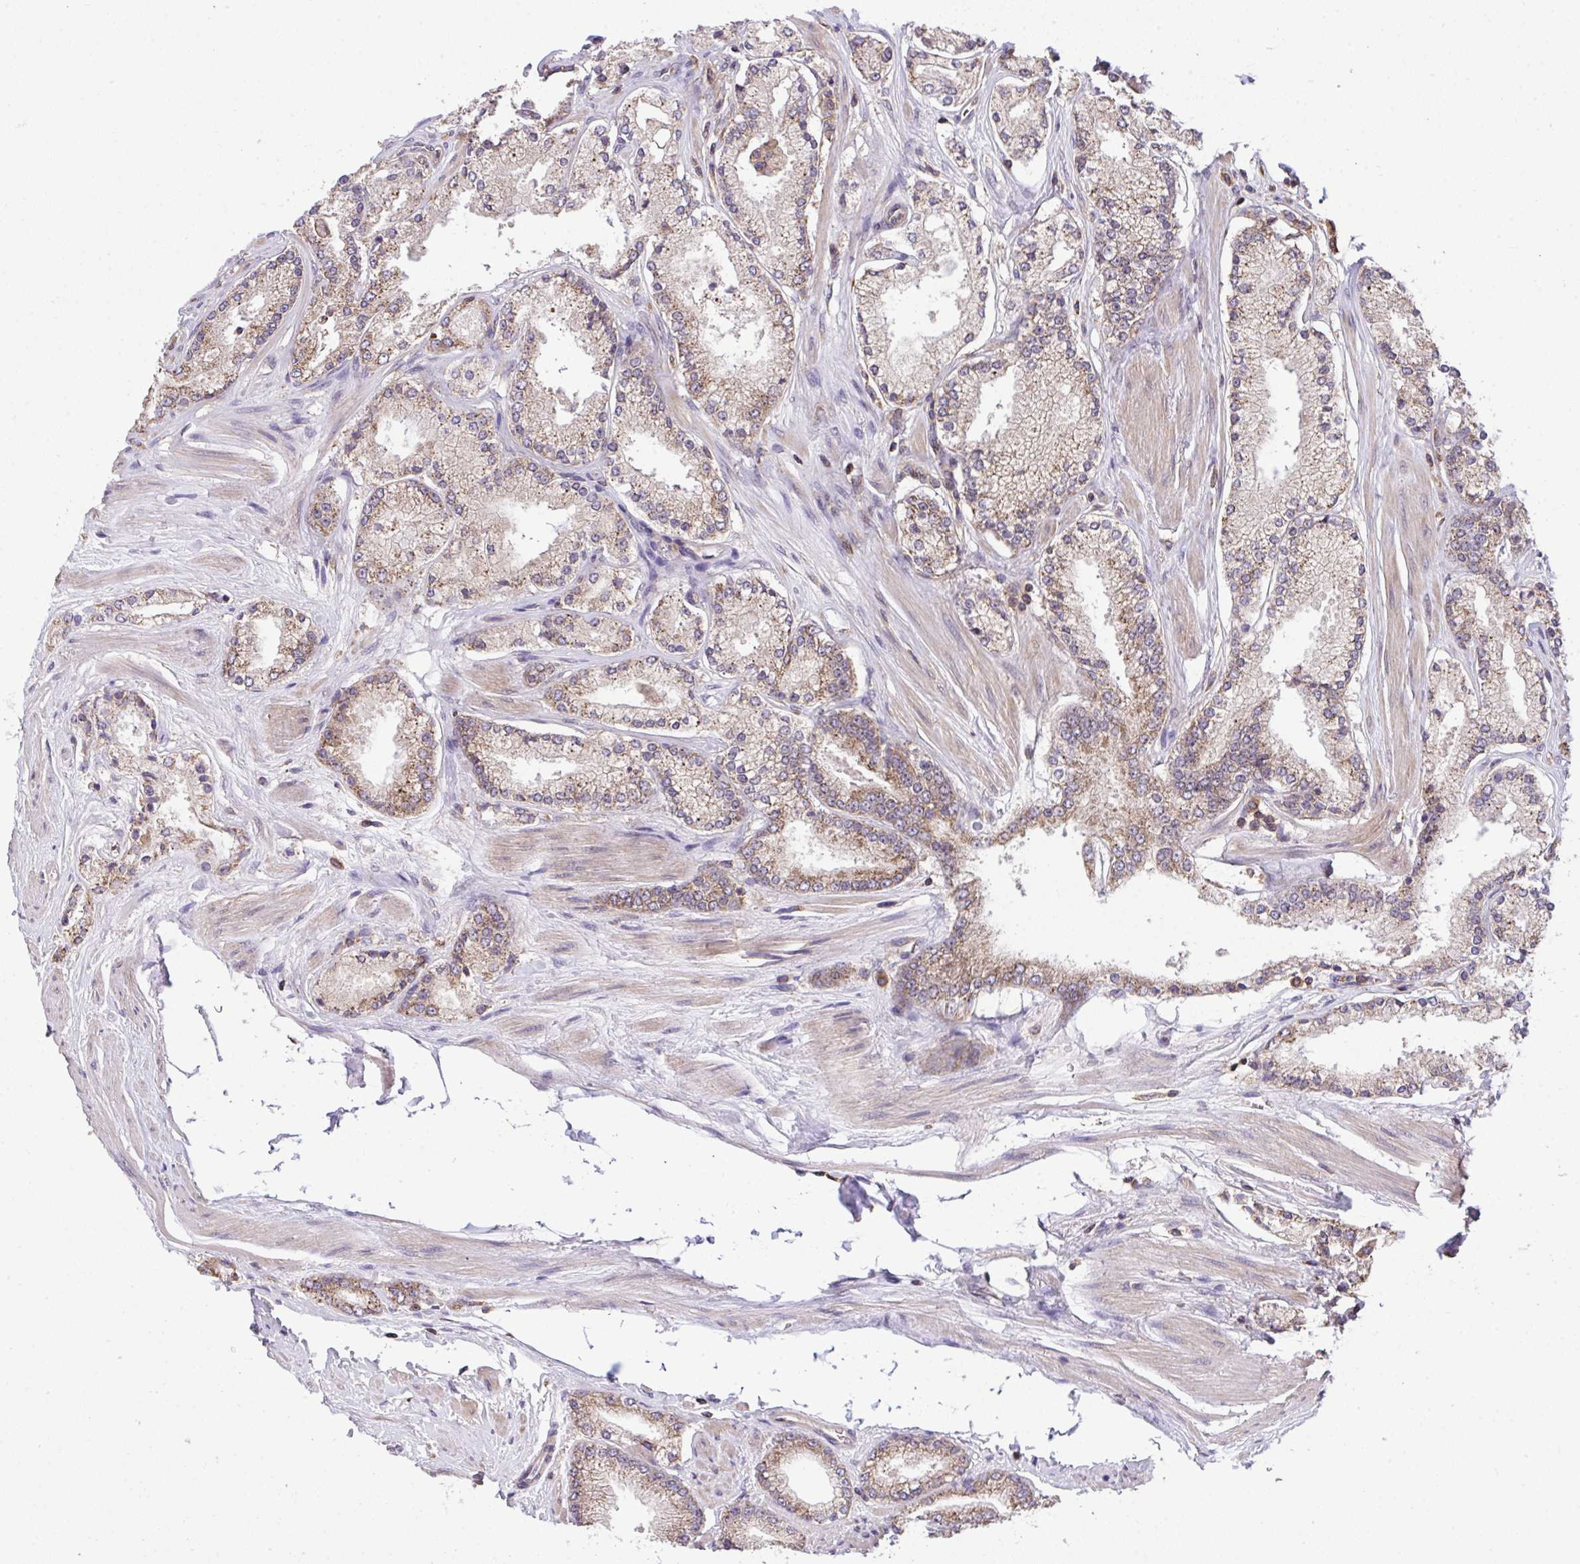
{"staining": {"intensity": "weak", "quantity": ">75%", "location": "cytoplasmic/membranous"}, "tissue": "prostate cancer", "cell_type": "Tumor cells", "image_type": "cancer", "snomed": [{"axis": "morphology", "description": "Adenocarcinoma, High grade"}, {"axis": "topography", "description": "Prostate"}], "caption": "Immunohistochemistry (DAB) staining of human adenocarcinoma (high-grade) (prostate) exhibits weak cytoplasmic/membranous protein staining in approximately >75% of tumor cells.", "gene": "PPM1H", "patient": {"sex": "male", "age": 63}}